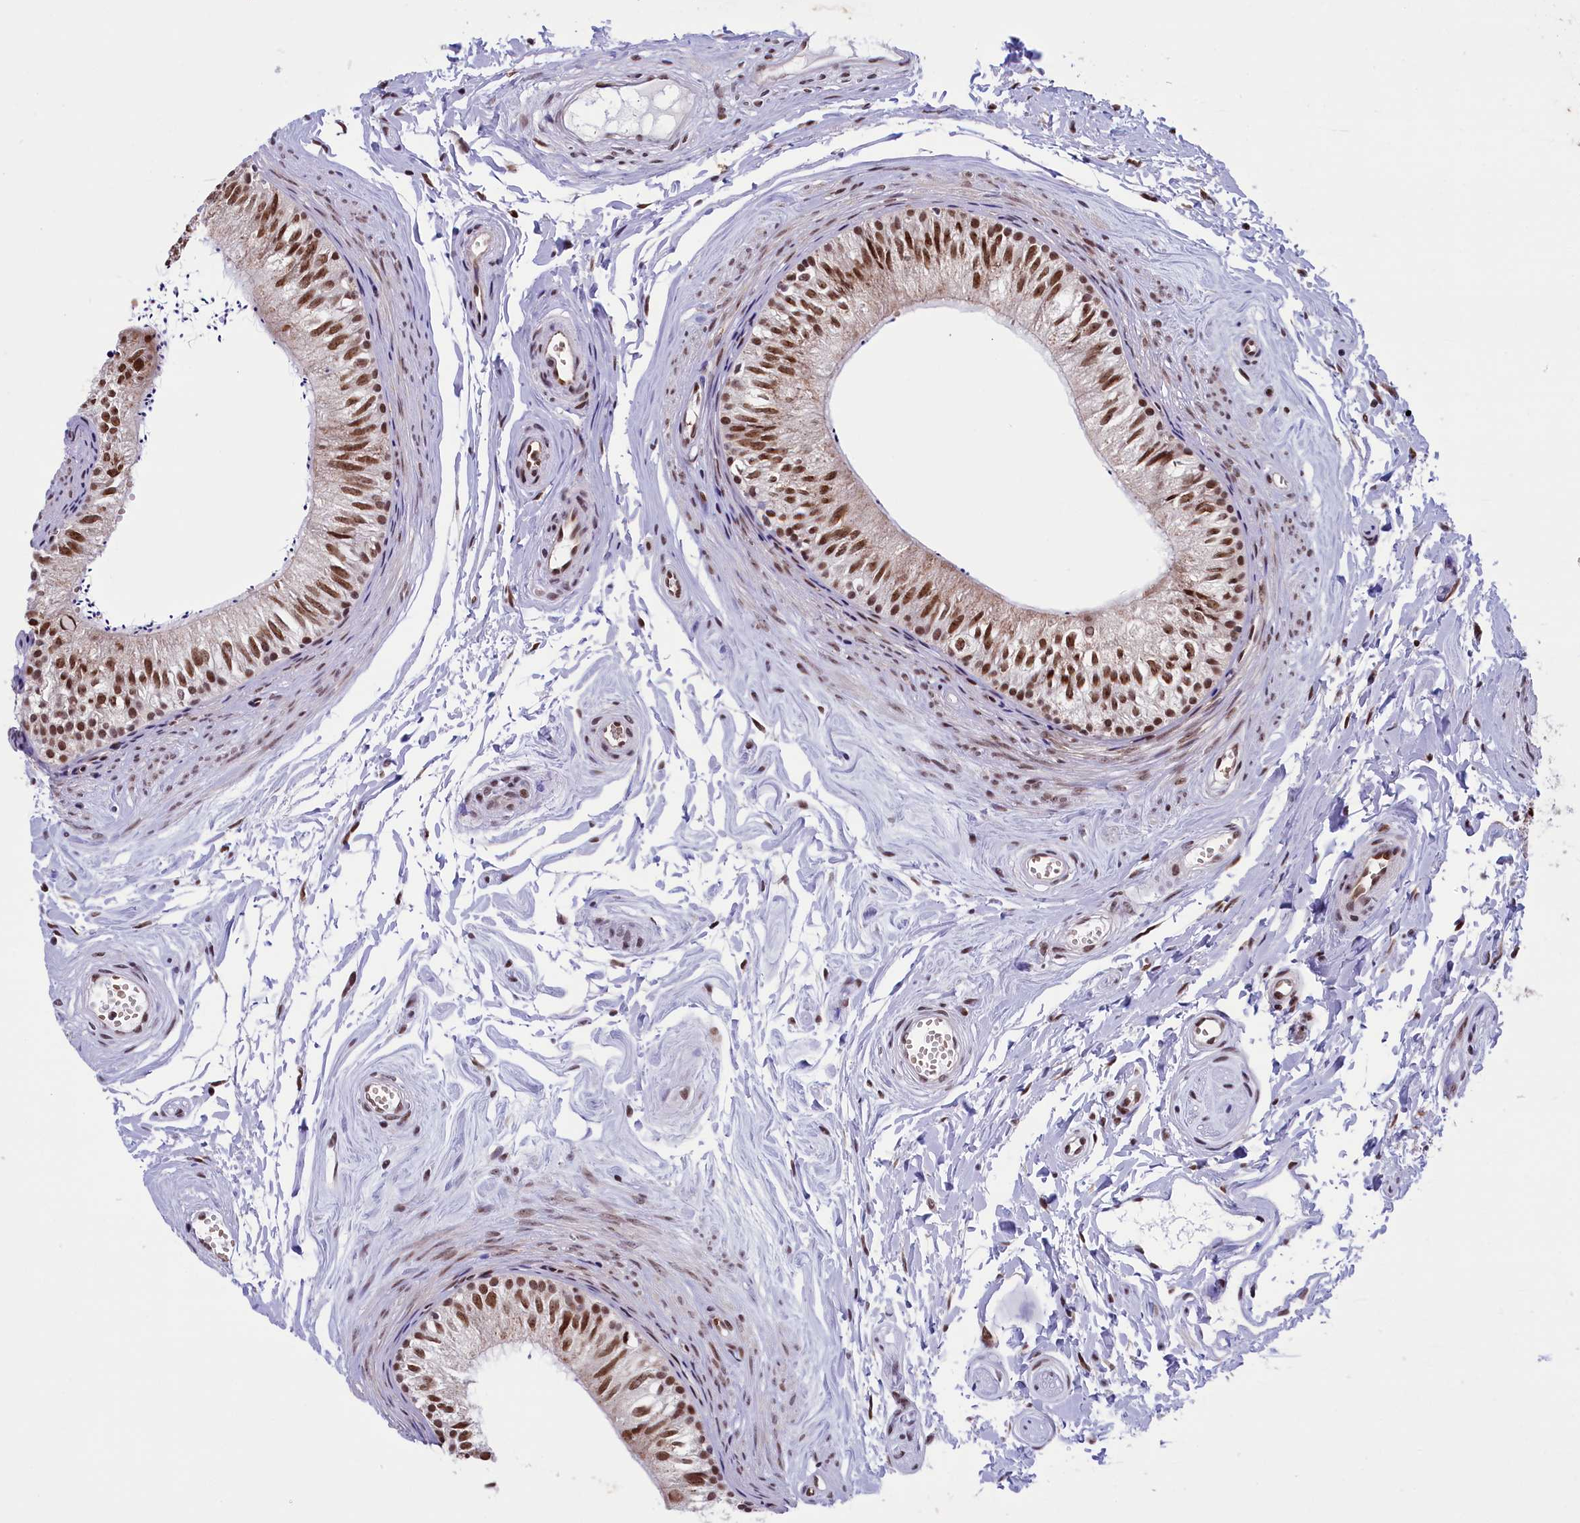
{"staining": {"intensity": "moderate", "quantity": ">75%", "location": "nuclear"}, "tissue": "epididymis", "cell_type": "Glandular cells", "image_type": "normal", "snomed": [{"axis": "morphology", "description": "Normal tissue, NOS"}, {"axis": "topography", "description": "Epididymis"}], "caption": "Protein expression analysis of benign epididymis shows moderate nuclear staining in about >75% of glandular cells. Using DAB (3,3'-diaminobenzidine) (brown) and hematoxylin (blue) stains, captured at high magnification using brightfield microscopy.", "gene": "MPHOSPH8", "patient": {"sex": "male", "age": 56}}